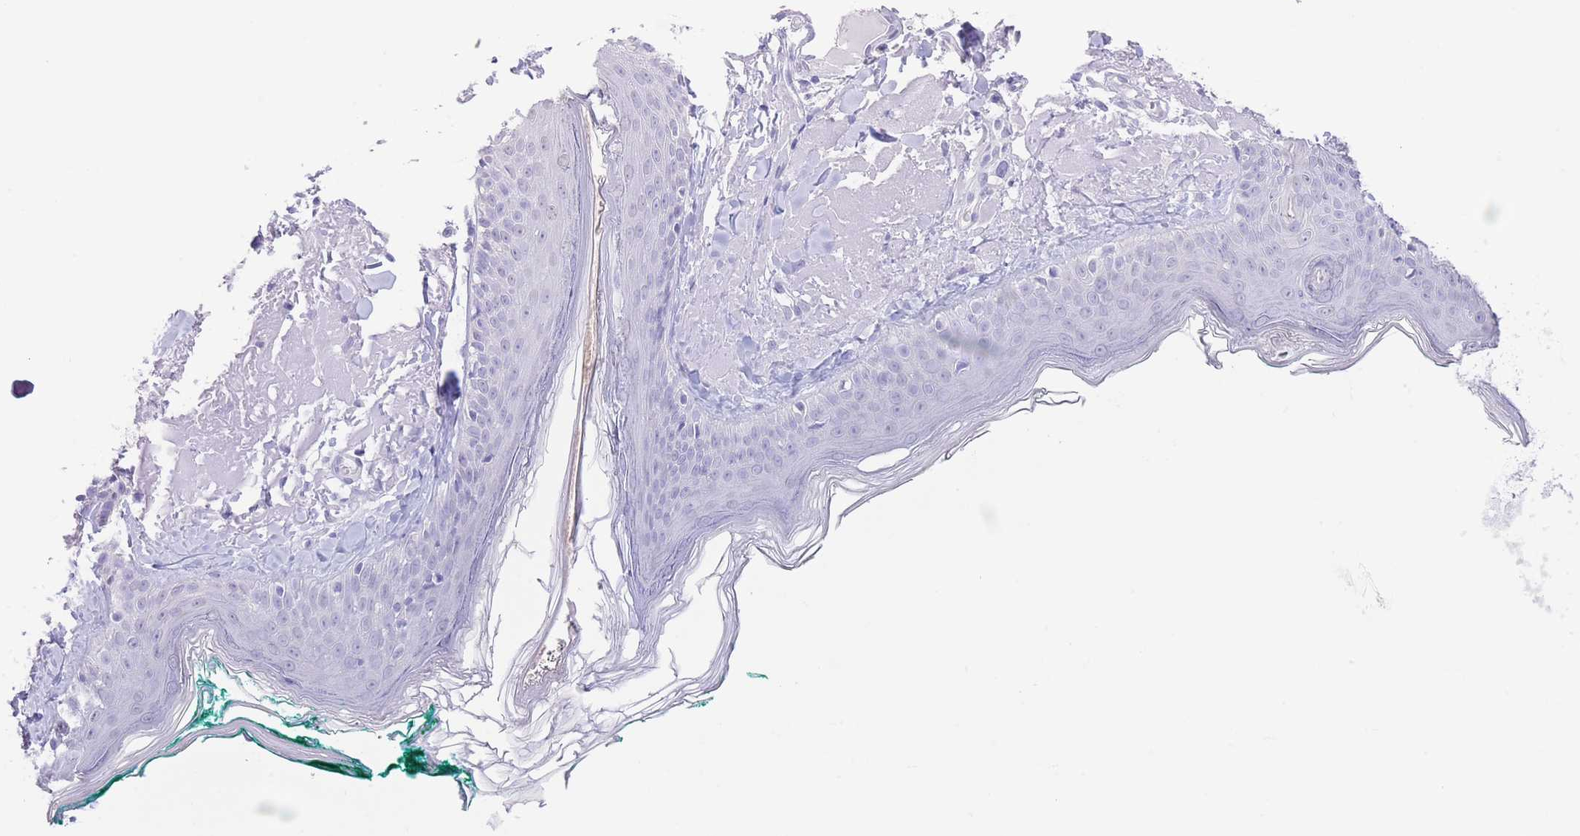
{"staining": {"intensity": "negative", "quantity": "none", "location": "none"}, "tissue": "skin", "cell_type": "Fibroblasts", "image_type": "normal", "snomed": [{"axis": "morphology", "description": "Normal tissue, NOS"}, {"axis": "morphology", "description": "Malignant melanoma, NOS"}, {"axis": "topography", "description": "Skin"}], "caption": "Immunohistochemistry micrograph of benign skin: skin stained with DAB displays no significant protein positivity in fibroblasts.", "gene": "PKLR", "patient": {"sex": "male", "age": 80}}